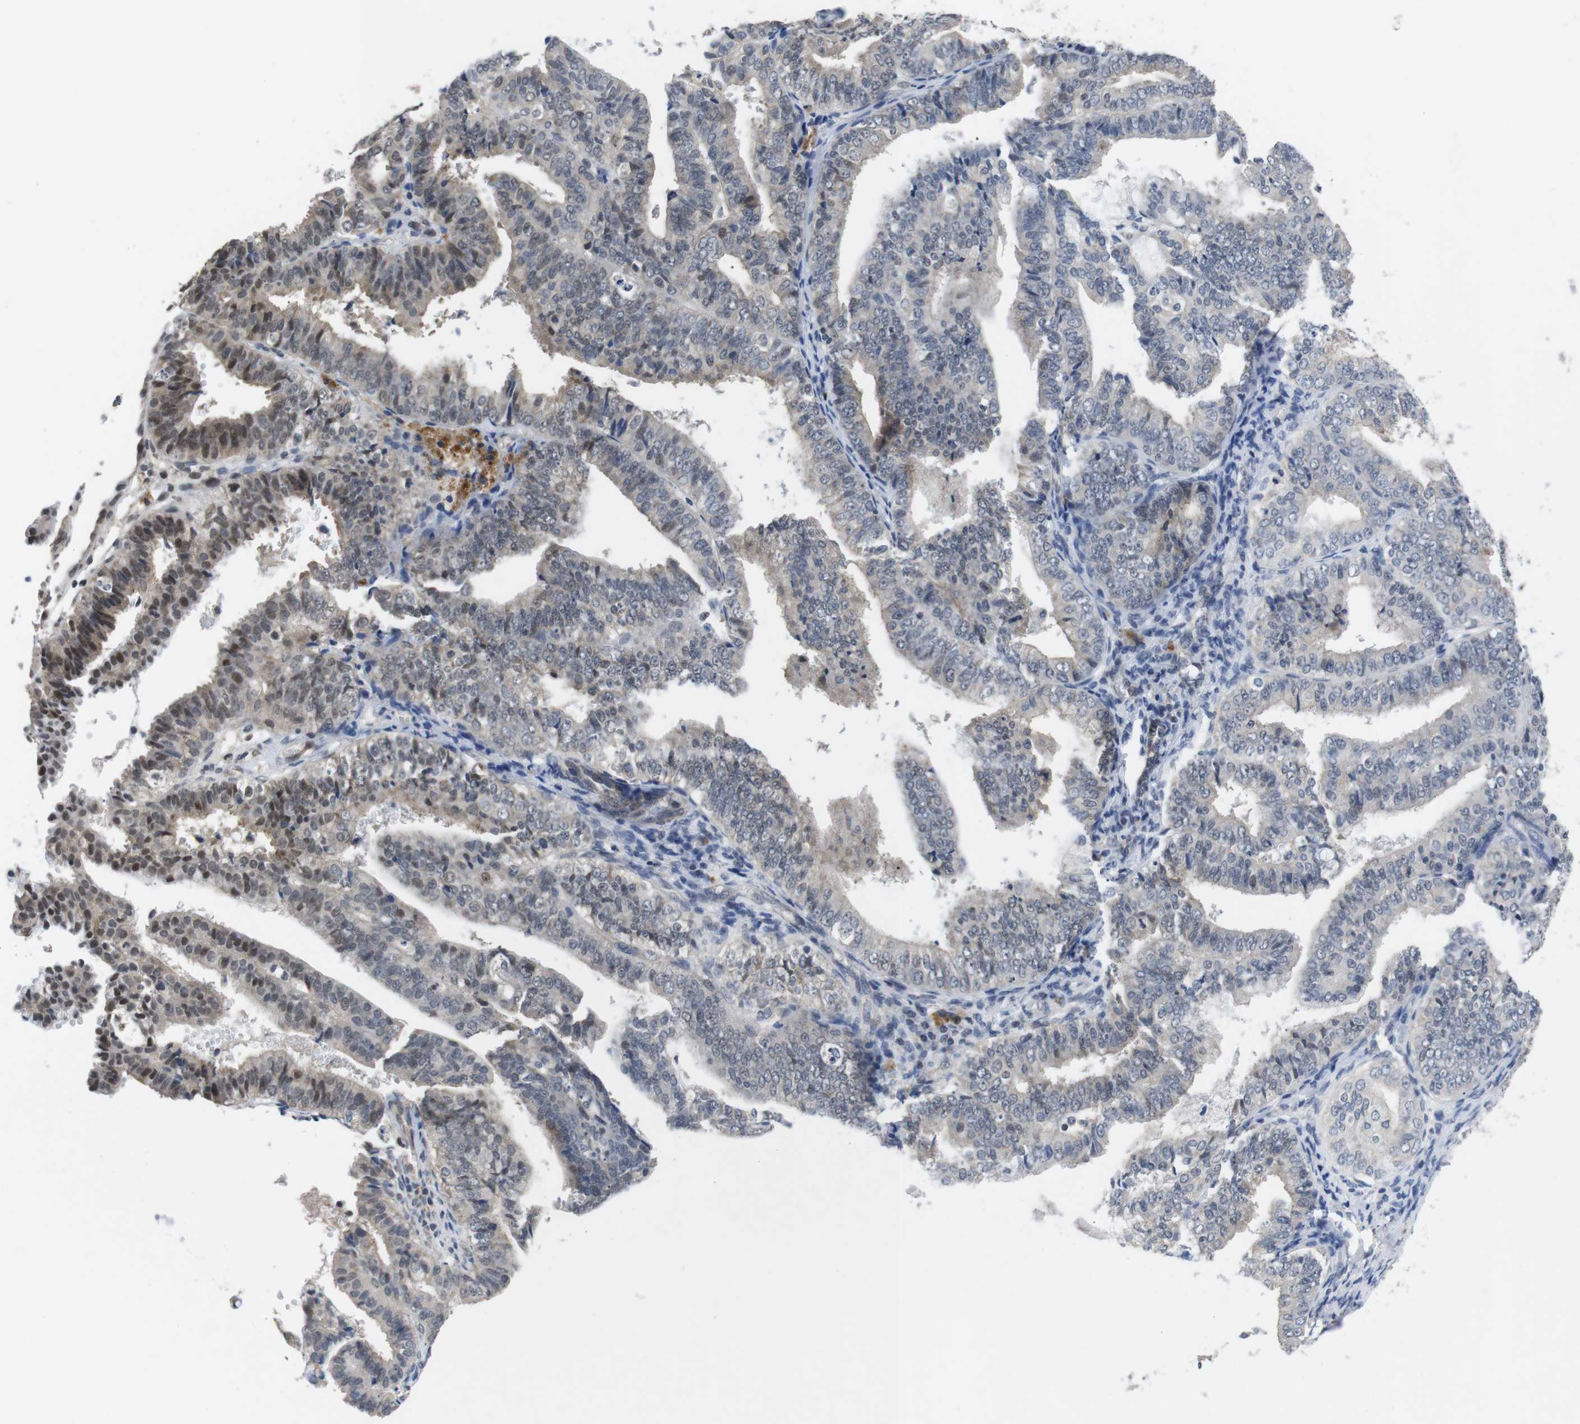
{"staining": {"intensity": "moderate", "quantity": "<25%", "location": "nuclear"}, "tissue": "endometrial cancer", "cell_type": "Tumor cells", "image_type": "cancer", "snomed": [{"axis": "morphology", "description": "Adenocarcinoma, NOS"}, {"axis": "topography", "description": "Endometrium"}], "caption": "Immunohistochemical staining of endometrial adenocarcinoma displays moderate nuclear protein expression in approximately <25% of tumor cells.", "gene": "NECTIN1", "patient": {"sex": "female", "age": 63}}